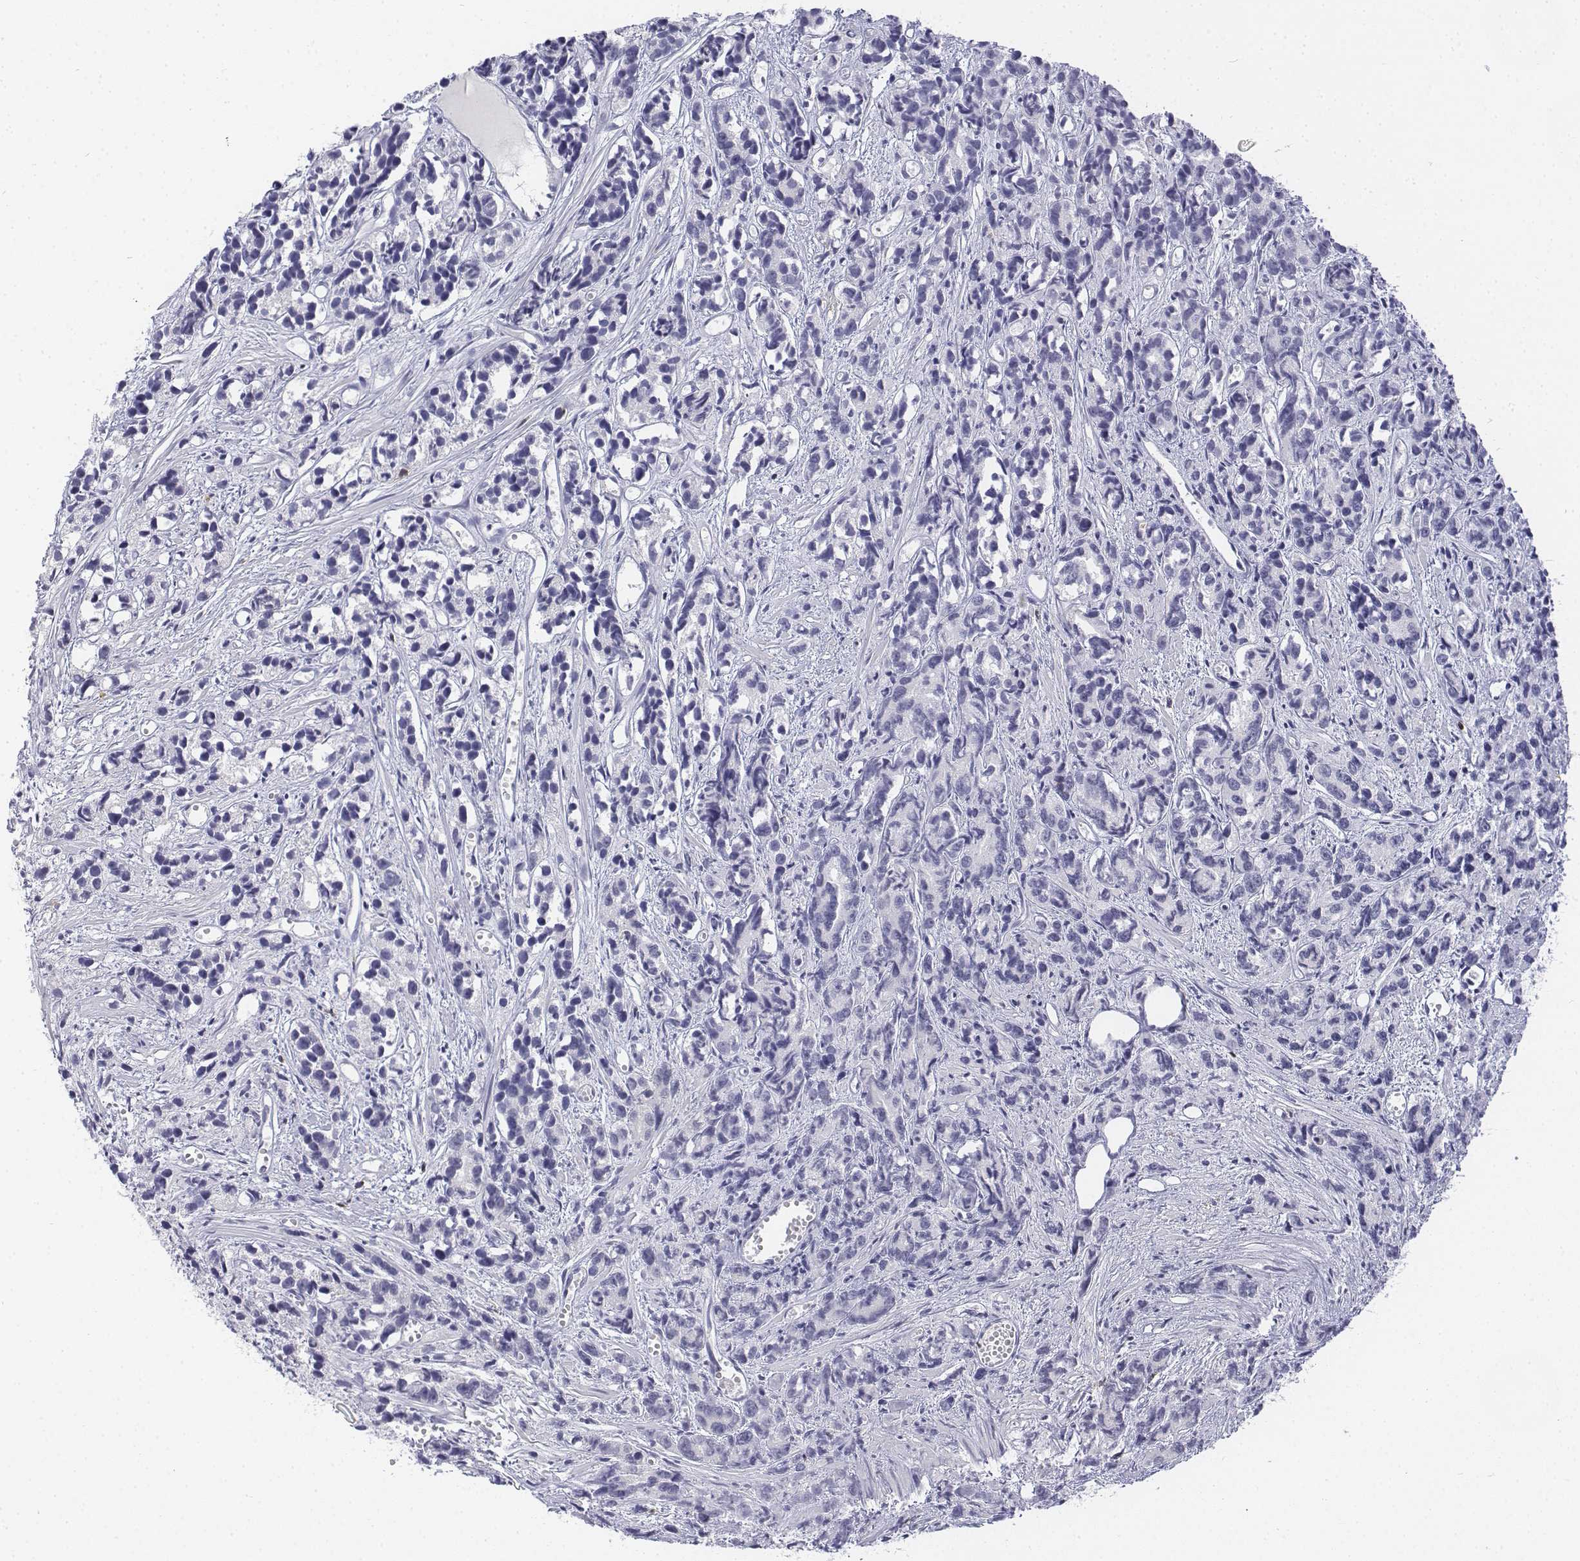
{"staining": {"intensity": "negative", "quantity": "none", "location": "none"}, "tissue": "prostate cancer", "cell_type": "Tumor cells", "image_type": "cancer", "snomed": [{"axis": "morphology", "description": "Adenocarcinoma, High grade"}, {"axis": "topography", "description": "Prostate"}], "caption": "The photomicrograph demonstrates no staining of tumor cells in prostate high-grade adenocarcinoma.", "gene": "CD3E", "patient": {"sex": "male", "age": 77}}